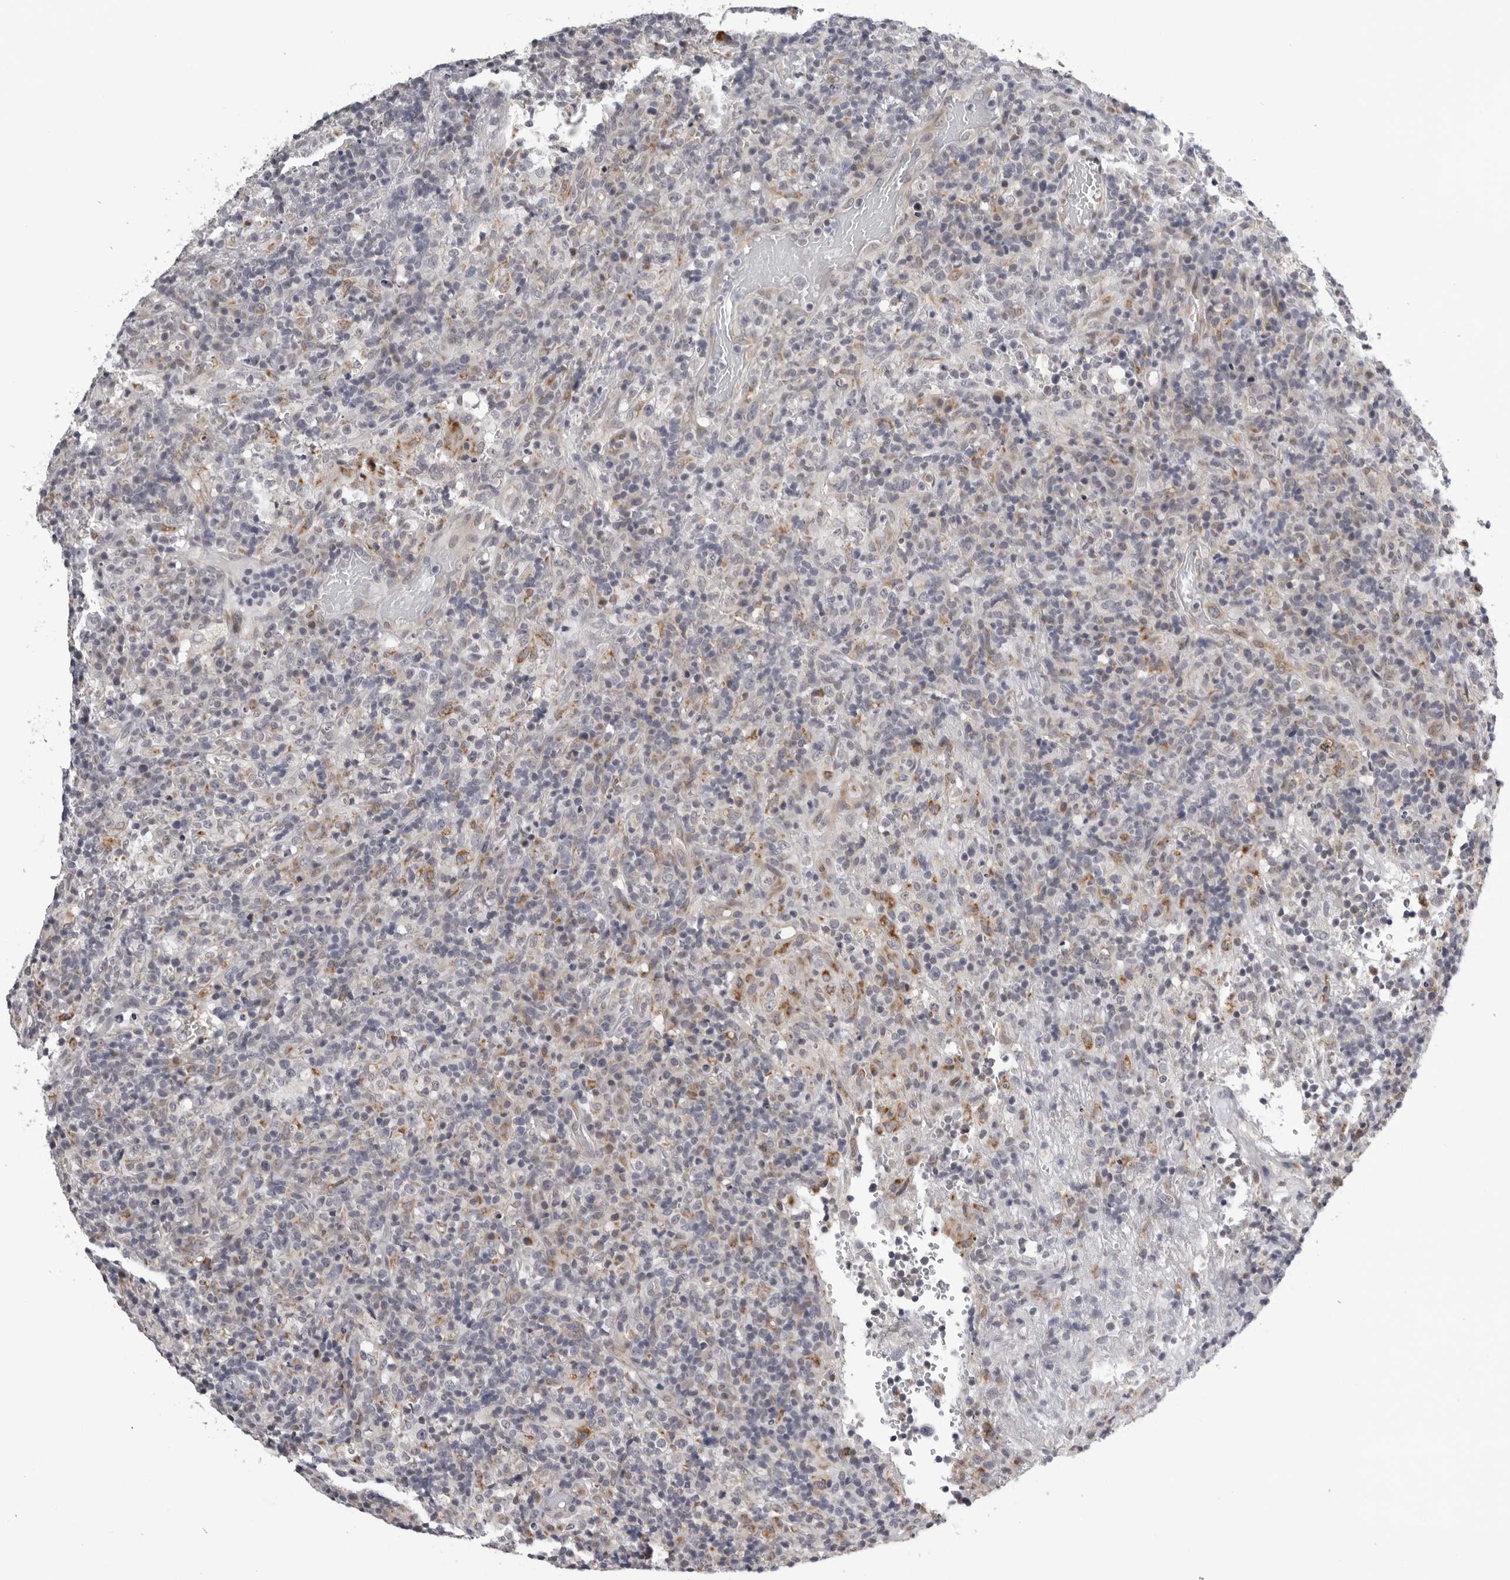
{"staining": {"intensity": "negative", "quantity": "none", "location": "none"}, "tissue": "lymphoma", "cell_type": "Tumor cells", "image_type": "cancer", "snomed": [{"axis": "morphology", "description": "Malignant lymphoma, non-Hodgkin's type, High grade"}, {"axis": "topography", "description": "Lymph node"}], "caption": "DAB immunohistochemical staining of high-grade malignant lymphoma, non-Hodgkin's type shows no significant expression in tumor cells.", "gene": "CPT2", "patient": {"sex": "female", "age": 76}}